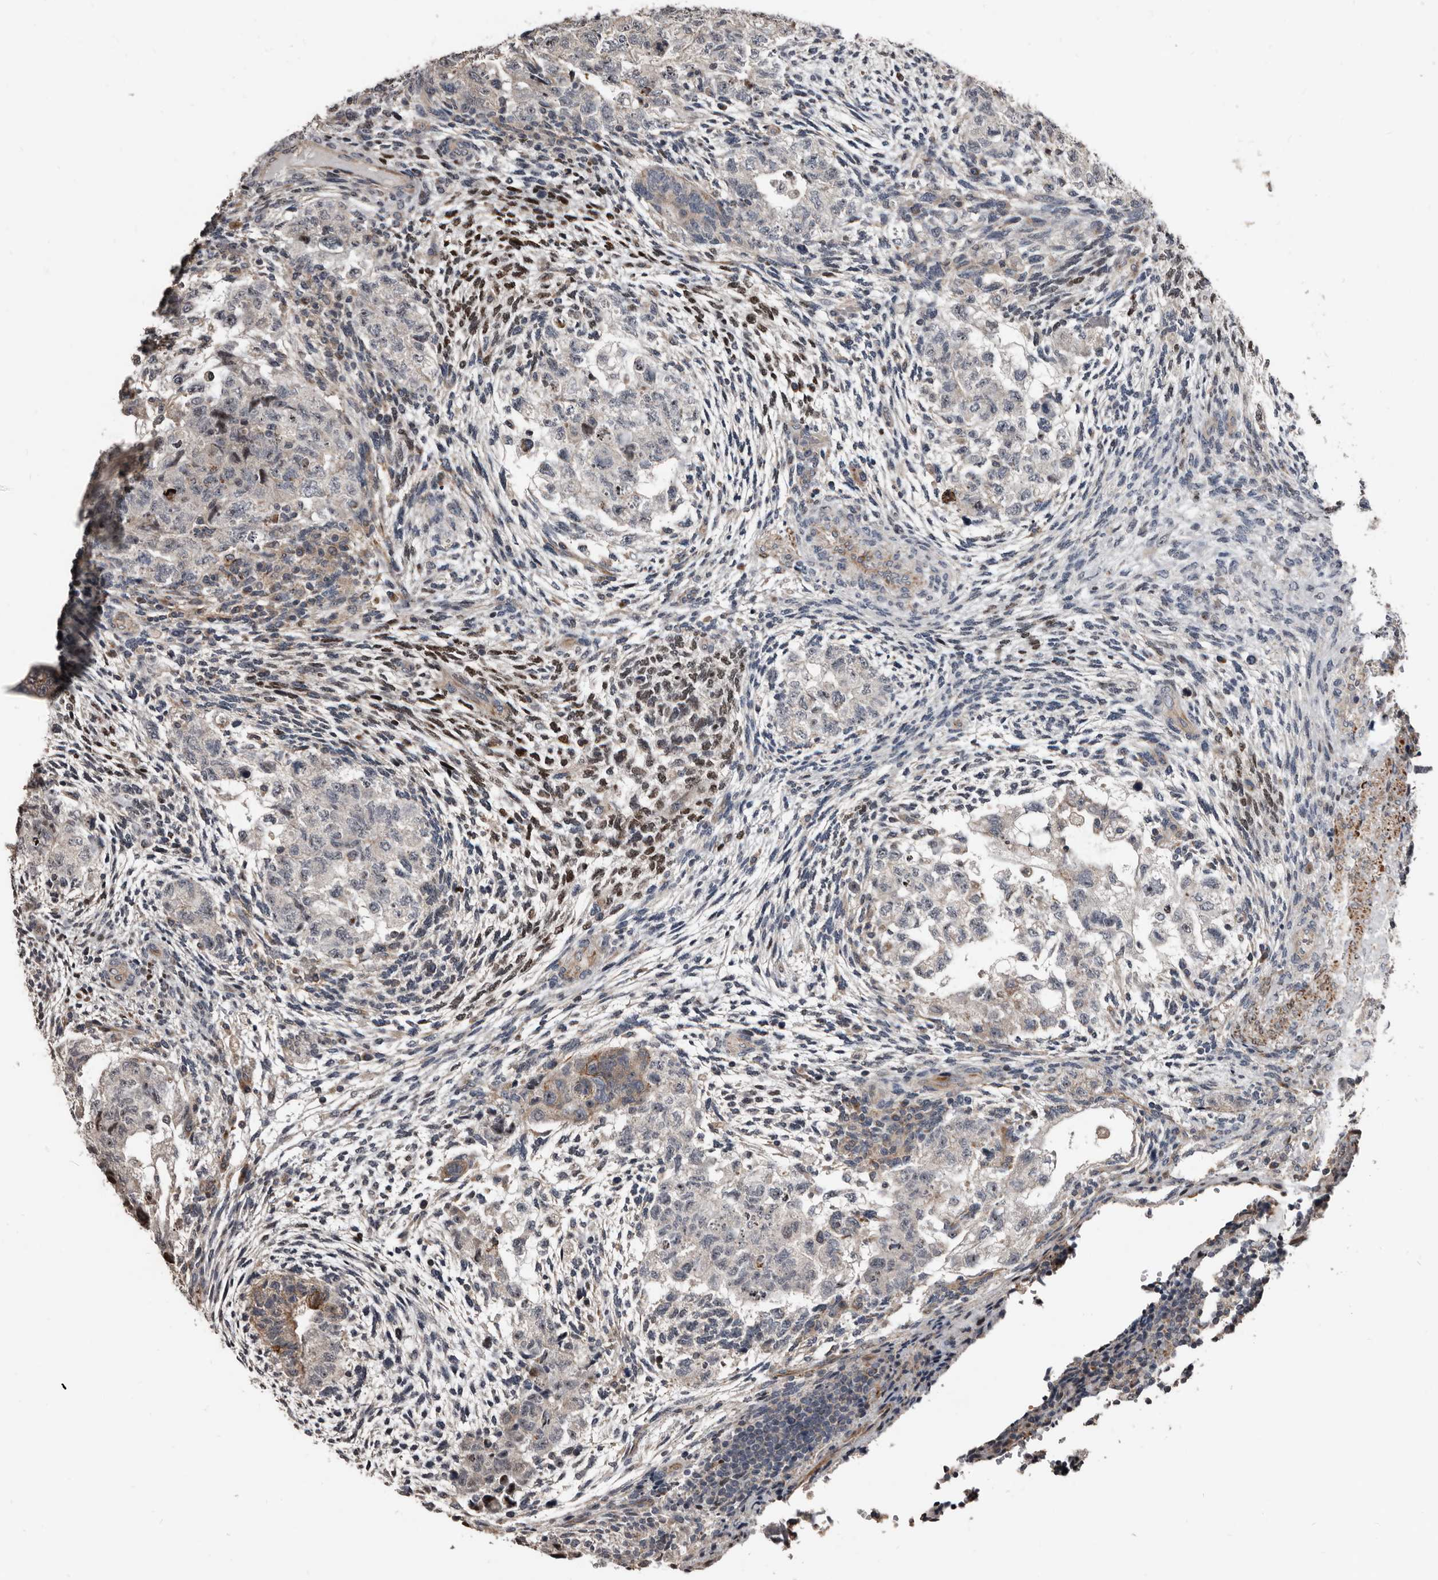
{"staining": {"intensity": "weak", "quantity": "<25%", "location": "nuclear"}, "tissue": "testis cancer", "cell_type": "Tumor cells", "image_type": "cancer", "snomed": [{"axis": "morphology", "description": "Normal tissue, NOS"}, {"axis": "morphology", "description": "Carcinoma, Embryonal, NOS"}, {"axis": "topography", "description": "Testis"}], "caption": "High magnification brightfield microscopy of testis embryonal carcinoma stained with DAB (brown) and counterstained with hematoxylin (blue): tumor cells show no significant positivity. (Stains: DAB immunohistochemistry (IHC) with hematoxylin counter stain, Microscopy: brightfield microscopy at high magnification).", "gene": "DHPS", "patient": {"sex": "male", "age": 36}}